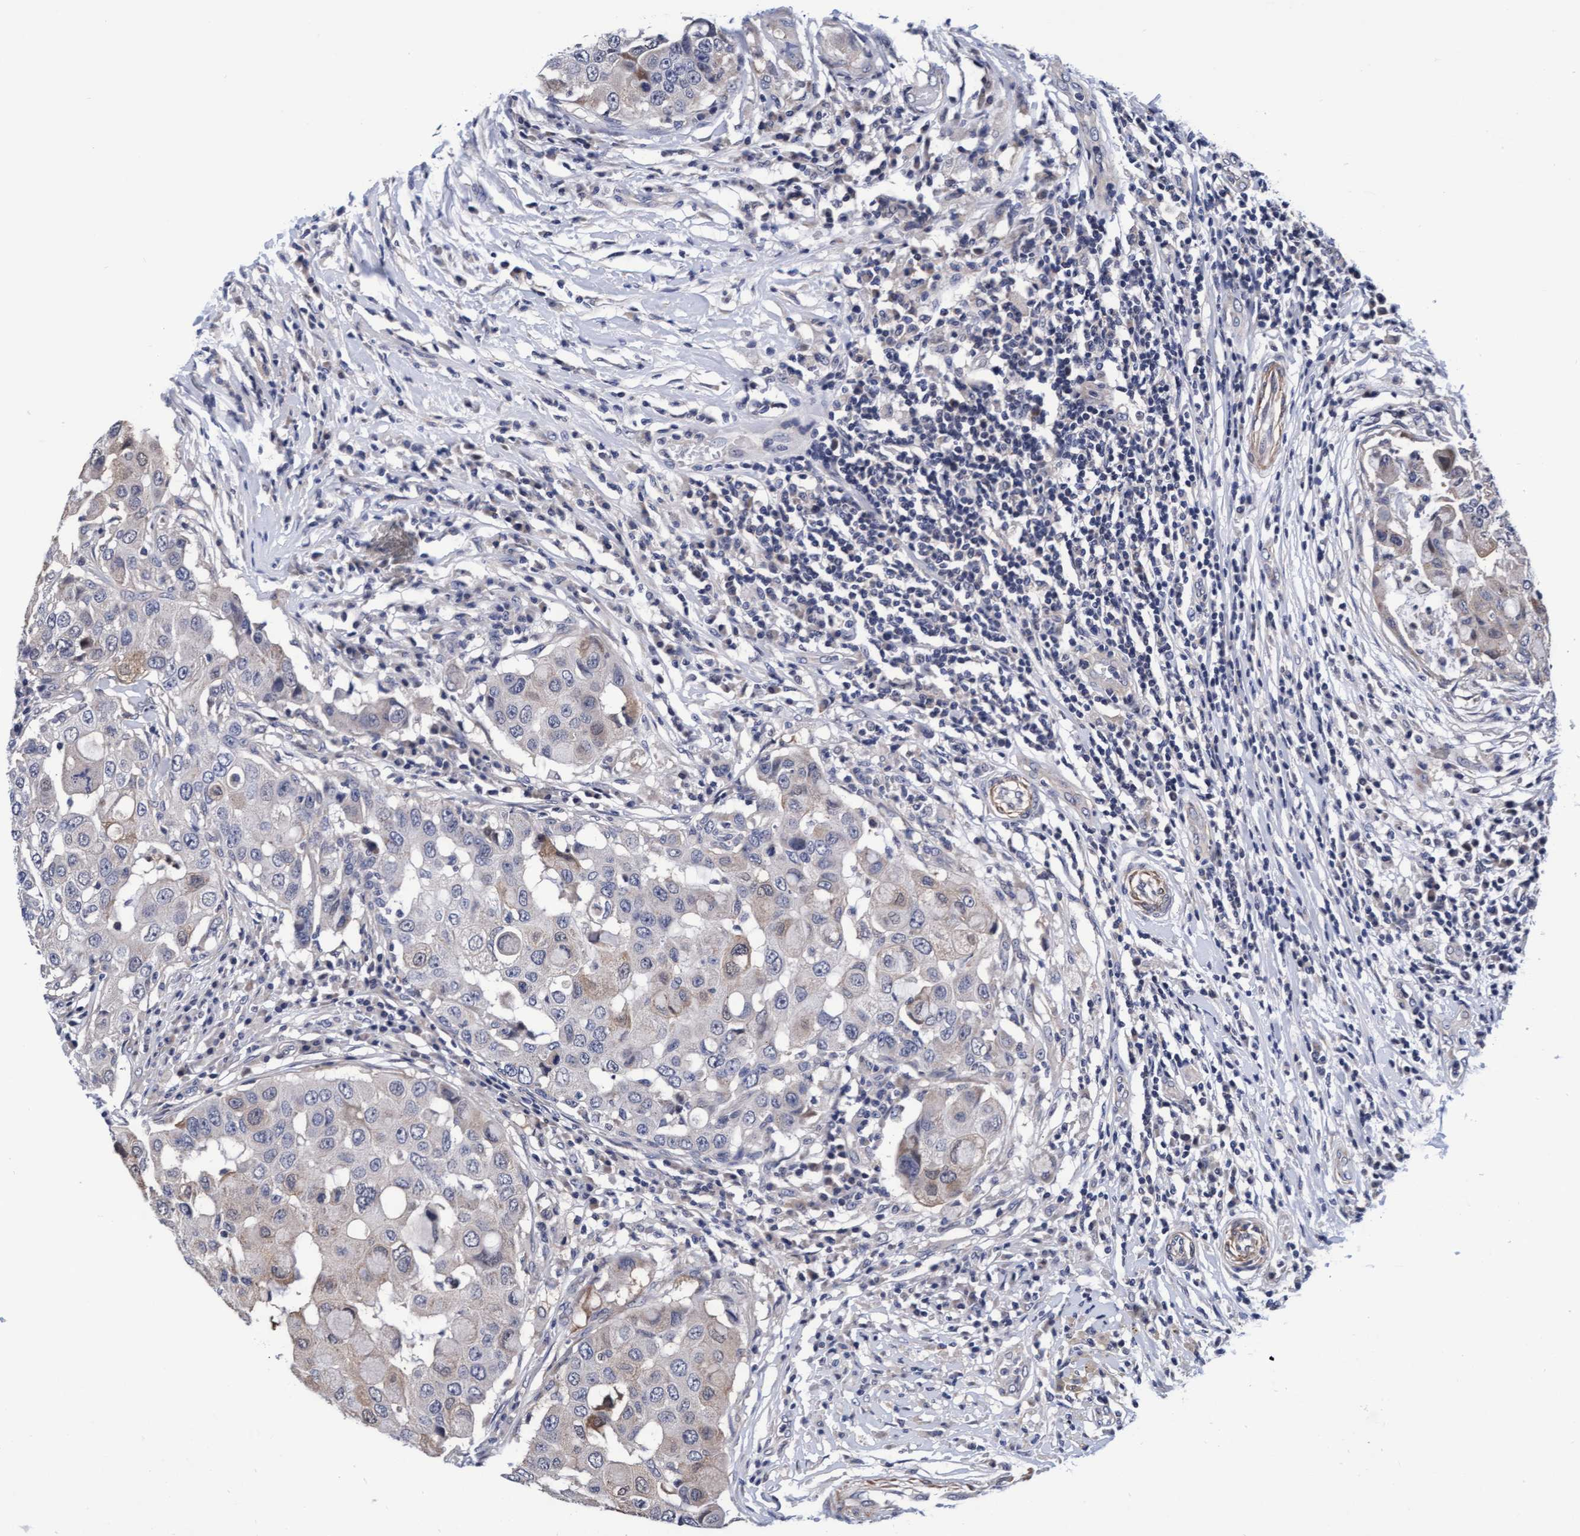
{"staining": {"intensity": "weak", "quantity": "<25%", "location": "cytoplasmic/membranous"}, "tissue": "breast cancer", "cell_type": "Tumor cells", "image_type": "cancer", "snomed": [{"axis": "morphology", "description": "Duct carcinoma"}, {"axis": "topography", "description": "Breast"}], "caption": "Immunohistochemistry (IHC) photomicrograph of breast invasive ductal carcinoma stained for a protein (brown), which demonstrates no staining in tumor cells.", "gene": "EFCAB13", "patient": {"sex": "female", "age": 27}}